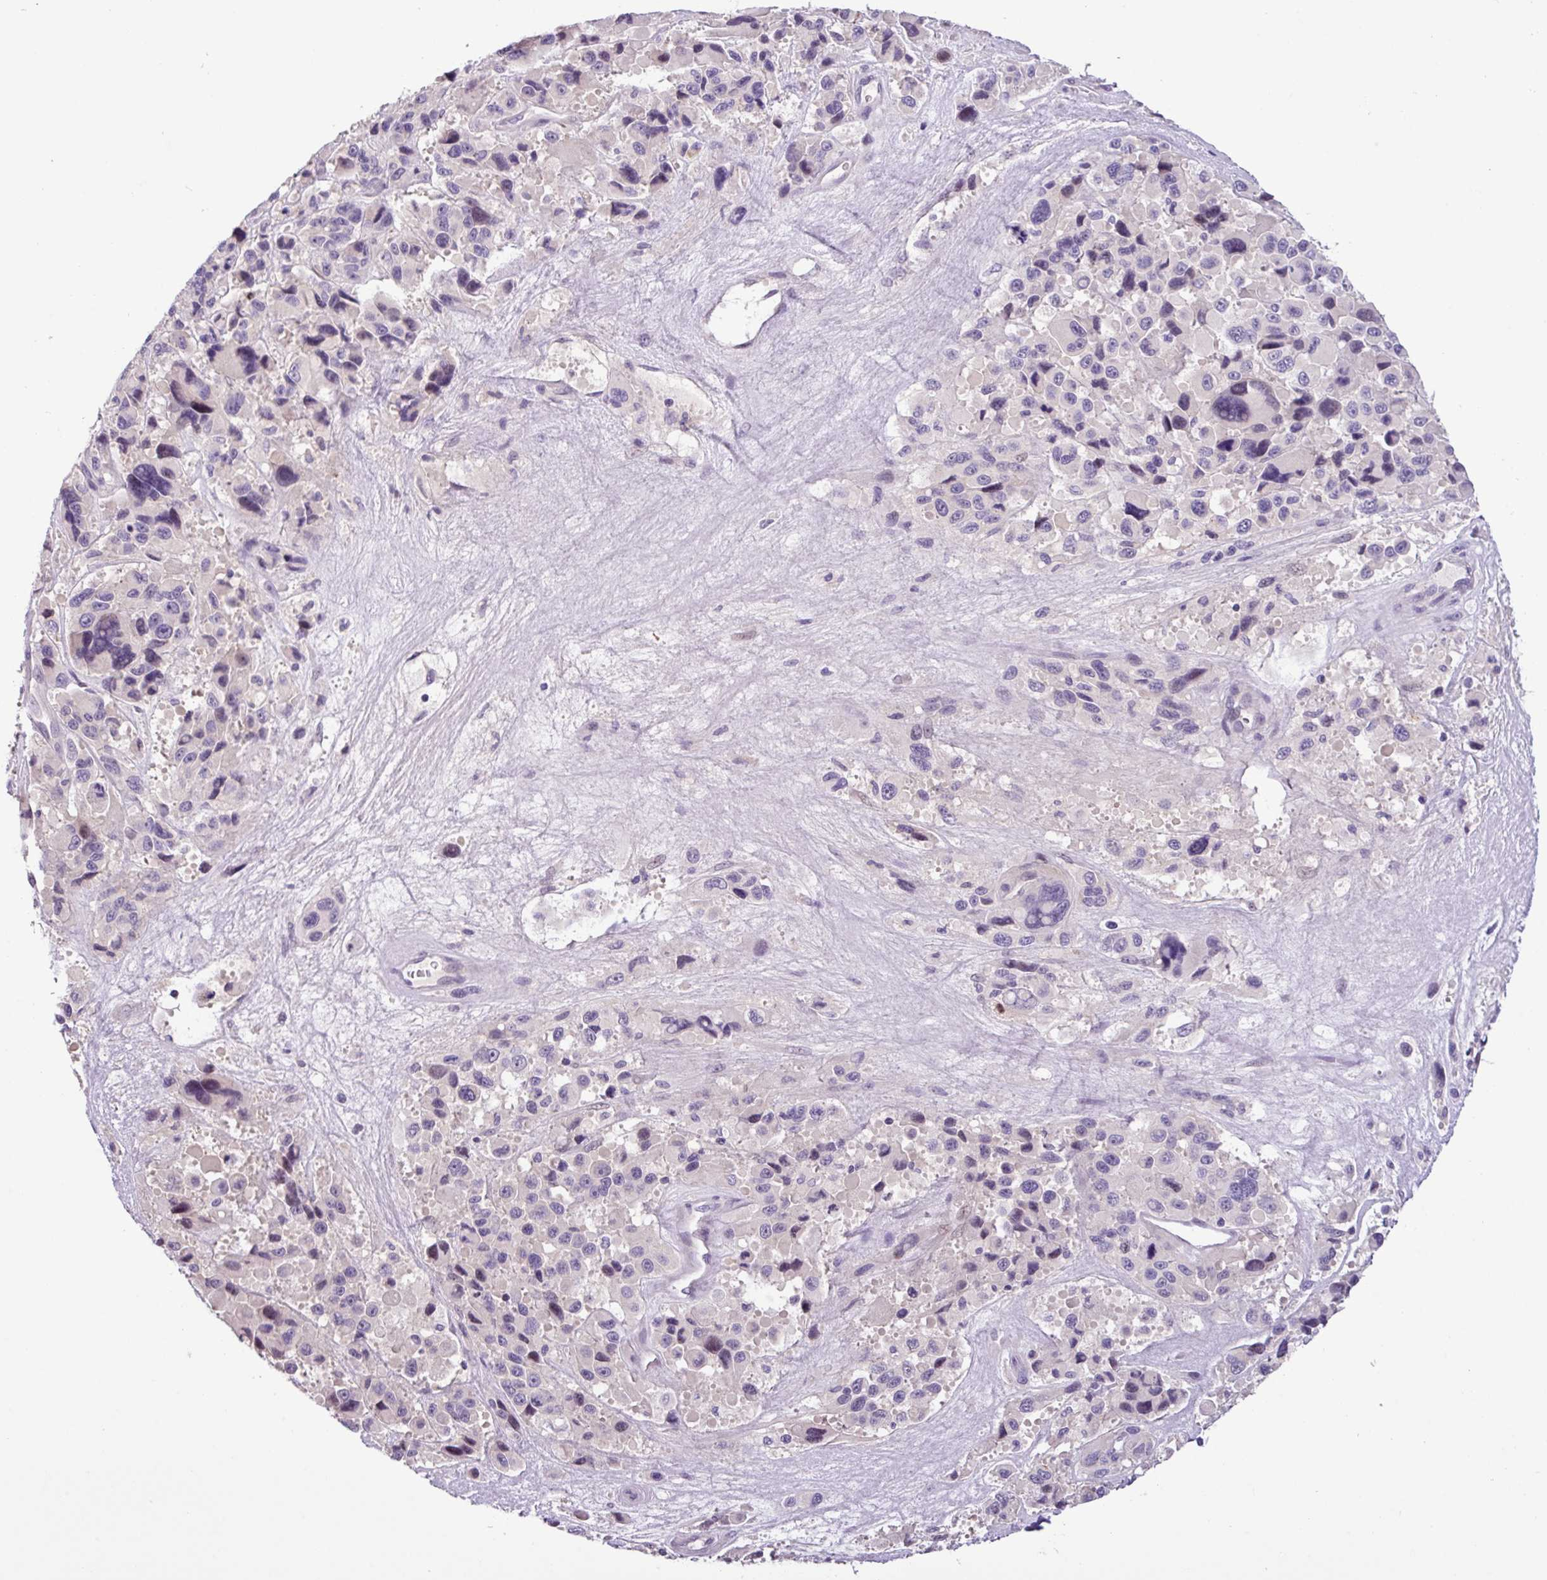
{"staining": {"intensity": "negative", "quantity": "none", "location": "none"}, "tissue": "melanoma", "cell_type": "Tumor cells", "image_type": "cancer", "snomed": [{"axis": "morphology", "description": "Malignant melanoma, Metastatic site"}, {"axis": "topography", "description": "Lymph node"}], "caption": "Melanoma was stained to show a protein in brown. There is no significant positivity in tumor cells.", "gene": "PNLDC1", "patient": {"sex": "female", "age": 65}}